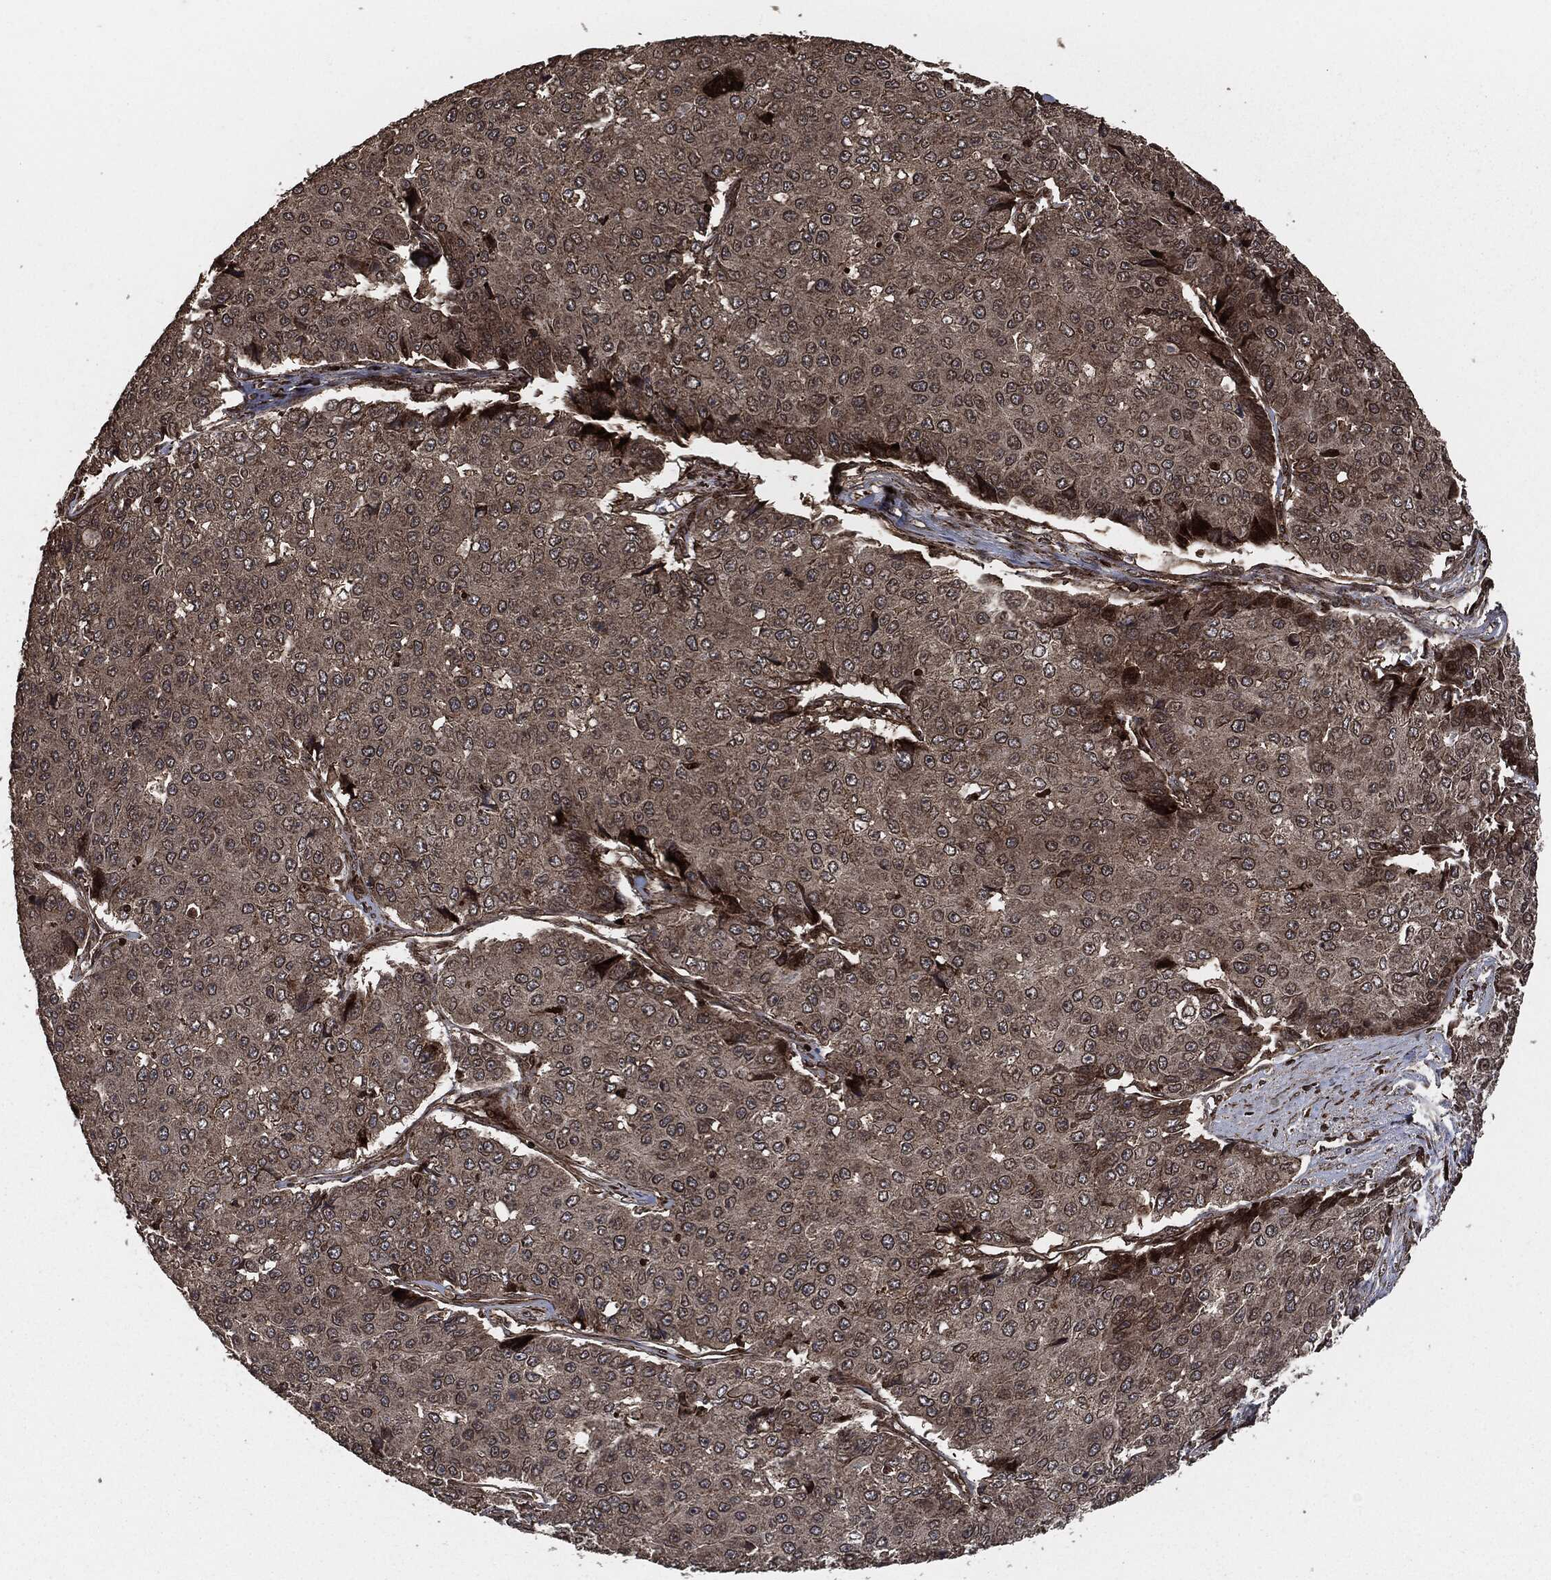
{"staining": {"intensity": "negative", "quantity": "none", "location": "none"}, "tissue": "pancreatic cancer", "cell_type": "Tumor cells", "image_type": "cancer", "snomed": [{"axis": "morphology", "description": "Normal tissue, NOS"}, {"axis": "morphology", "description": "Adenocarcinoma, NOS"}, {"axis": "topography", "description": "Pancreas"}, {"axis": "topography", "description": "Duodenum"}], "caption": "Tumor cells show no significant protein positivity in adenocarcinoma (pancreatic).", "gene": "IFIT1", "patient": {"sex": "male", "age": 50}}